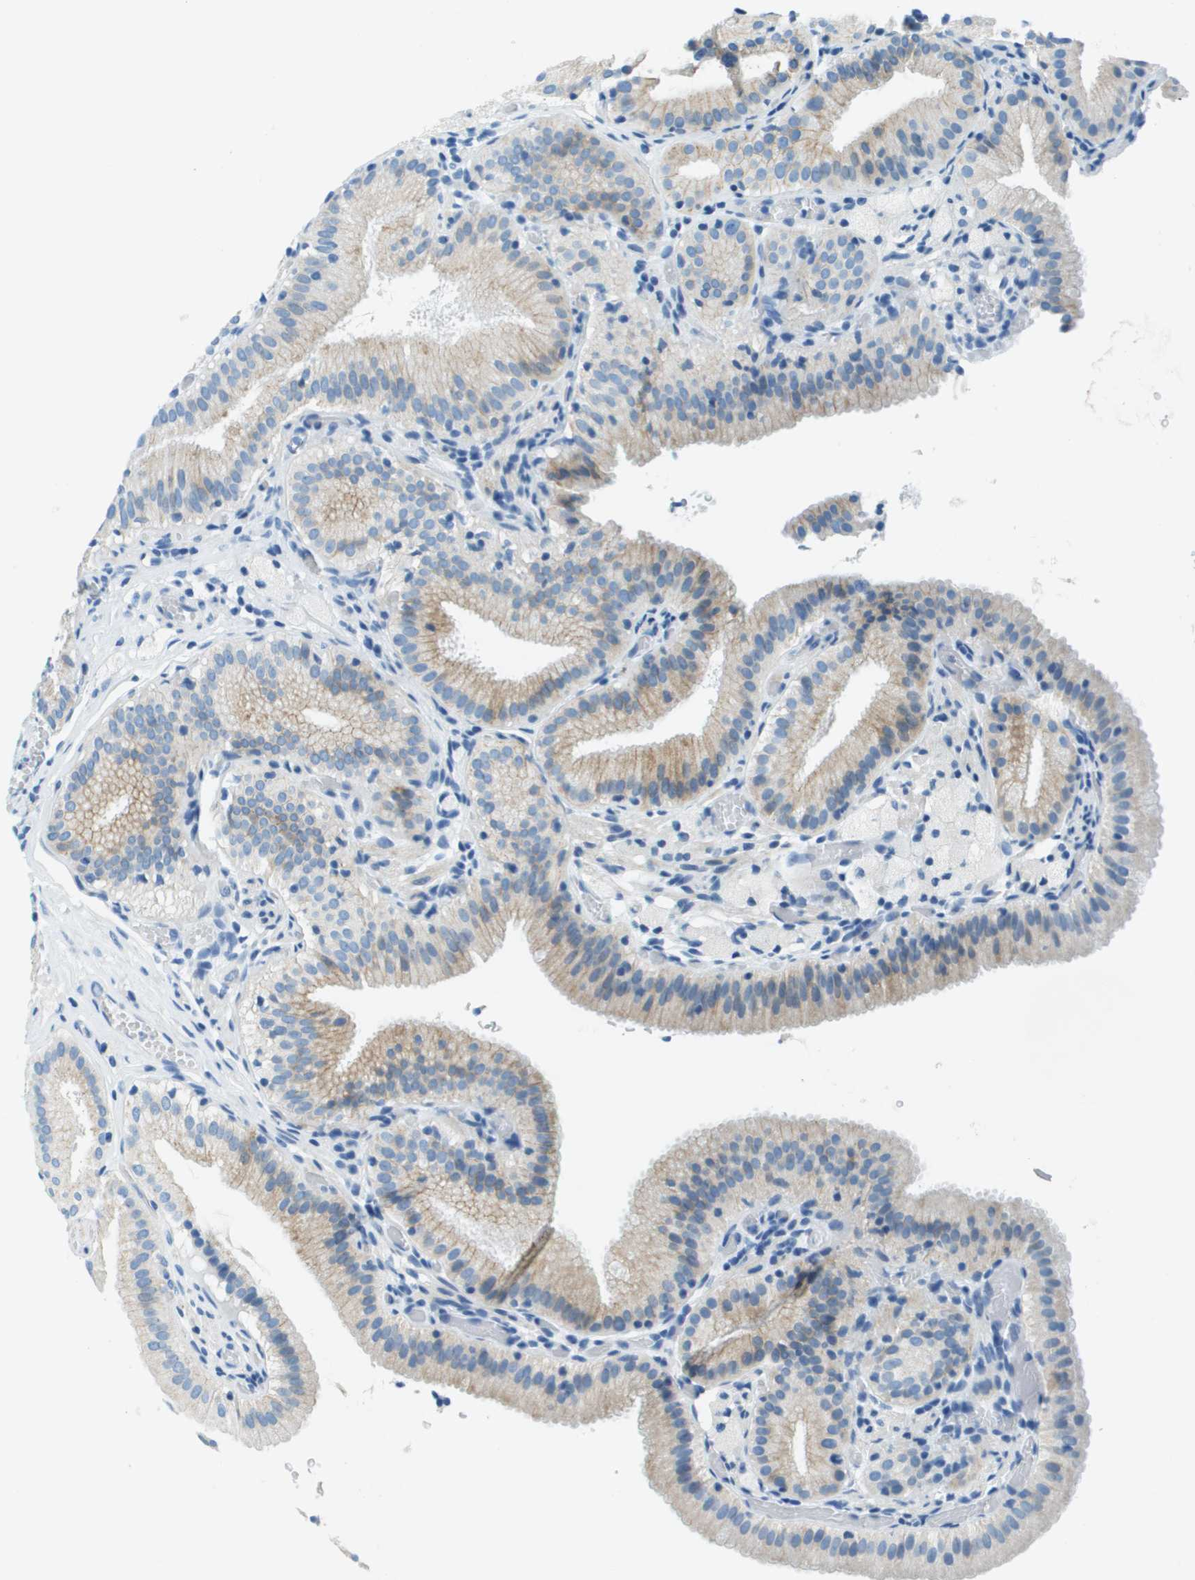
{"staining": {"intensity": "weak", "quantity": "25%-75%", "location": "cytoplasmic/membranous"}, "tissue": "gallbladder", "cell_type": "Glandular cells", "image_type": "normal", "snomed": [{"axis": "morphology", "description": "Normal tissue, NOS"}, {"axis": "topography", "description": "Gallbladder"}], "caption": "Weak cytoplasmic/membranous protein staining is appreciated in approximately 25%-75% of glandular cells in gallbladder. The protein of interest is stained brown, and the nuclei are stained in blue (DAB IHC with brightfield microscopy, high magnification).", "gene": "SLC16A10", "patient": {"sex": "male", "age": 54}}